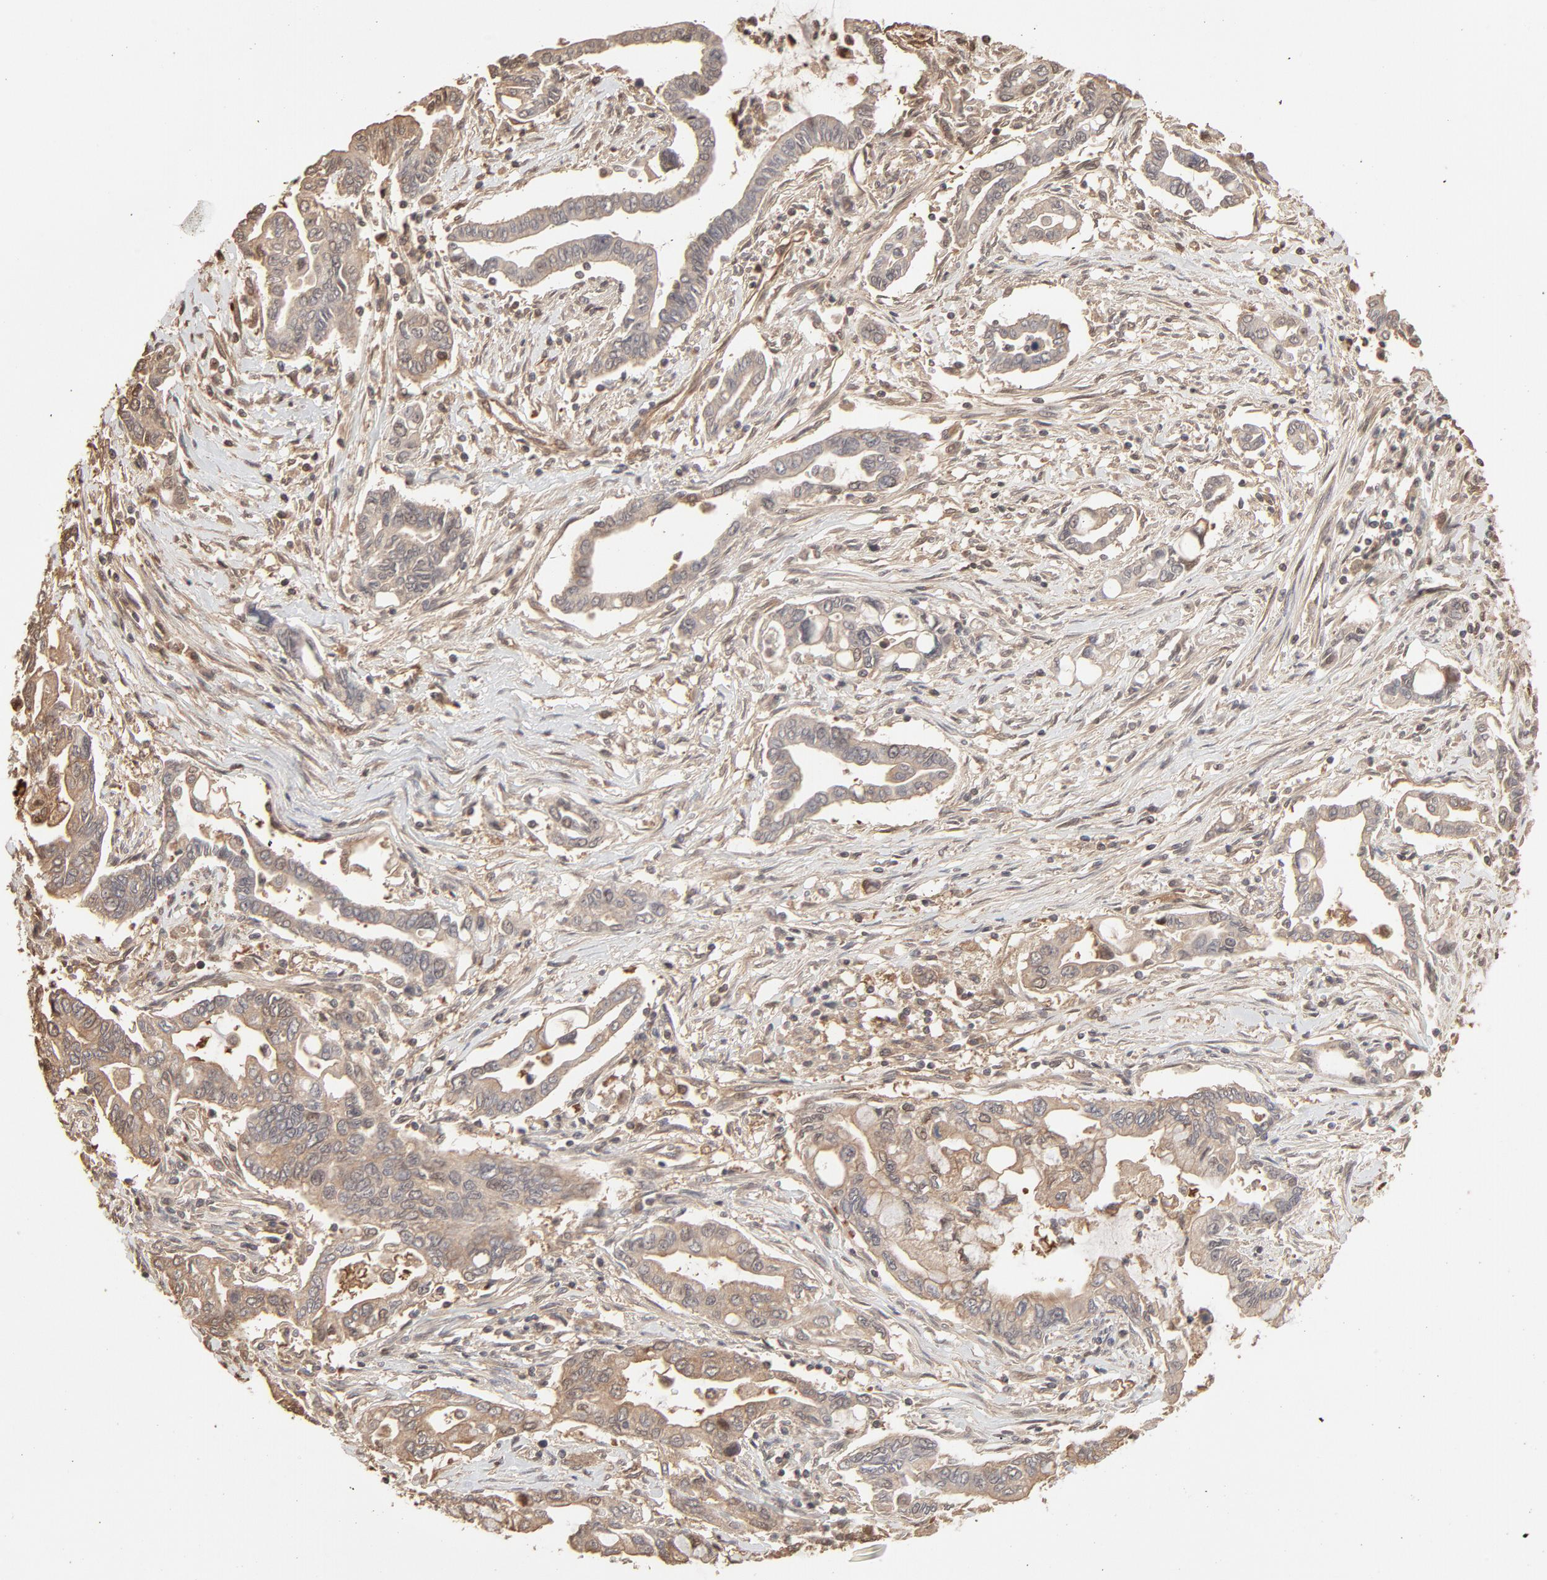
{"staining": {"intensity": "weak", "quantity": ">75%", "location": "cytoplasmic/membranous"}, "tissue": "pancreatic cancer", "cell_type": "Tumor cells", "image_type": "cancer", "snomed": [{"axis": "morphology", "description": "Adenocarcinoma, NOS"}, {"axis": "topography", "description": "Pancreas"}], "caption": "The histopathology image shows a brown stain indicating the presence of a protein in the cytoplasmic/membranous of tumor cells in pancreatic cancer. Nuclei are stained in blue.", "gene": "PPP2CA", "patient": {"sex": "female", "age": 57}}